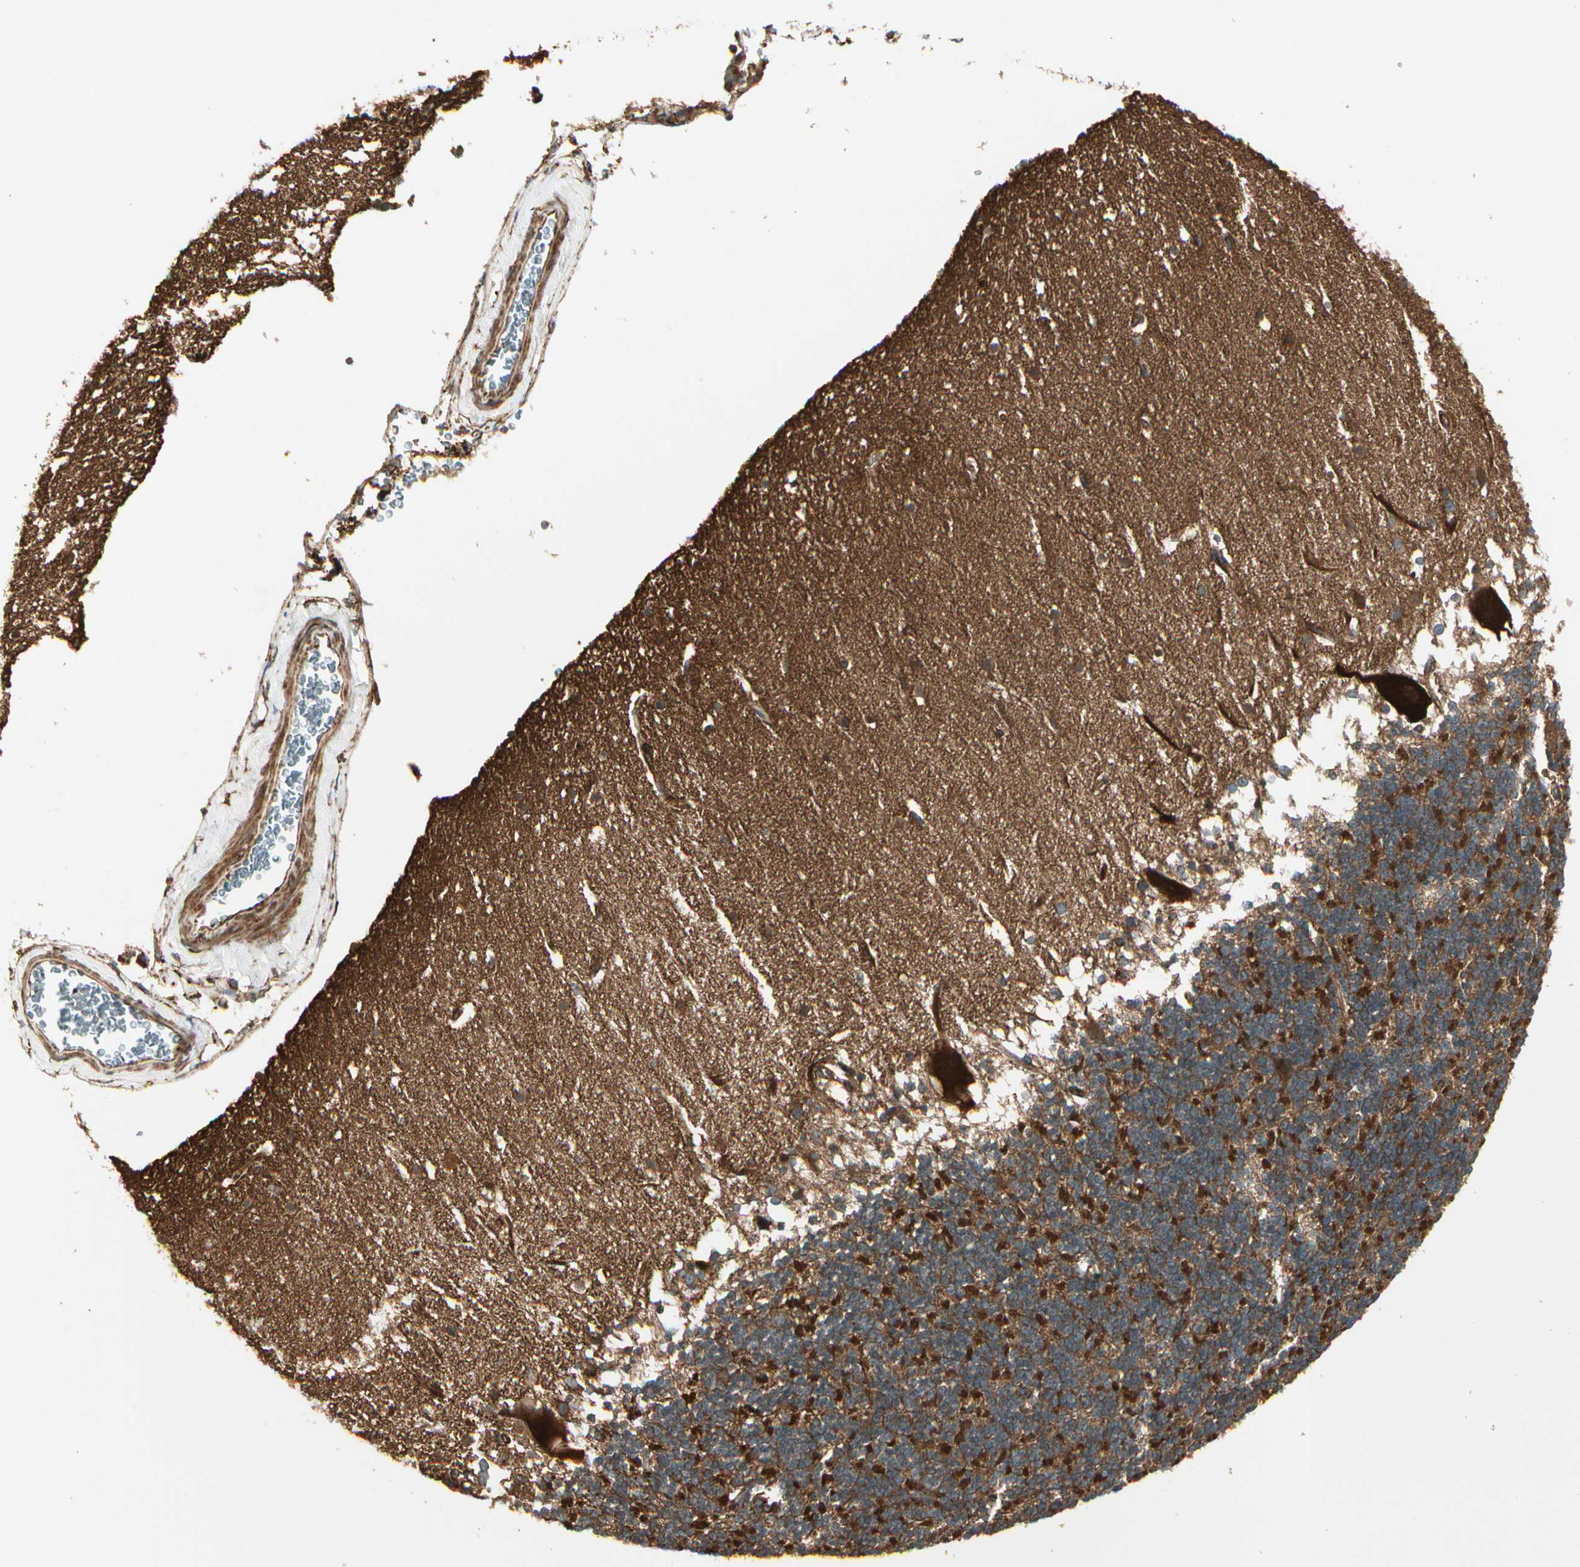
{"staining": {"intensity": "strong", "quantity": "25%-75%", "location": "cytoplasmic/membranous,nuclear"}, "tissue": "cerebellum", "cell_type": "Cells in granular layer", "image_type": "normal", "snomed": [{"axis": "morphology", "description": "Normal tissue, NOS"}, {"axis": "topography", "description": "Cerebellum"}], "caption": "Human cerebellum stained with a brown dye exhibits strong cytoplasmic/membranous,nuclear positive expression in about 25%-75% of cells in granular layer.", "gene": "FKBP15", "patient": {"sex": "female", "age": 19}}